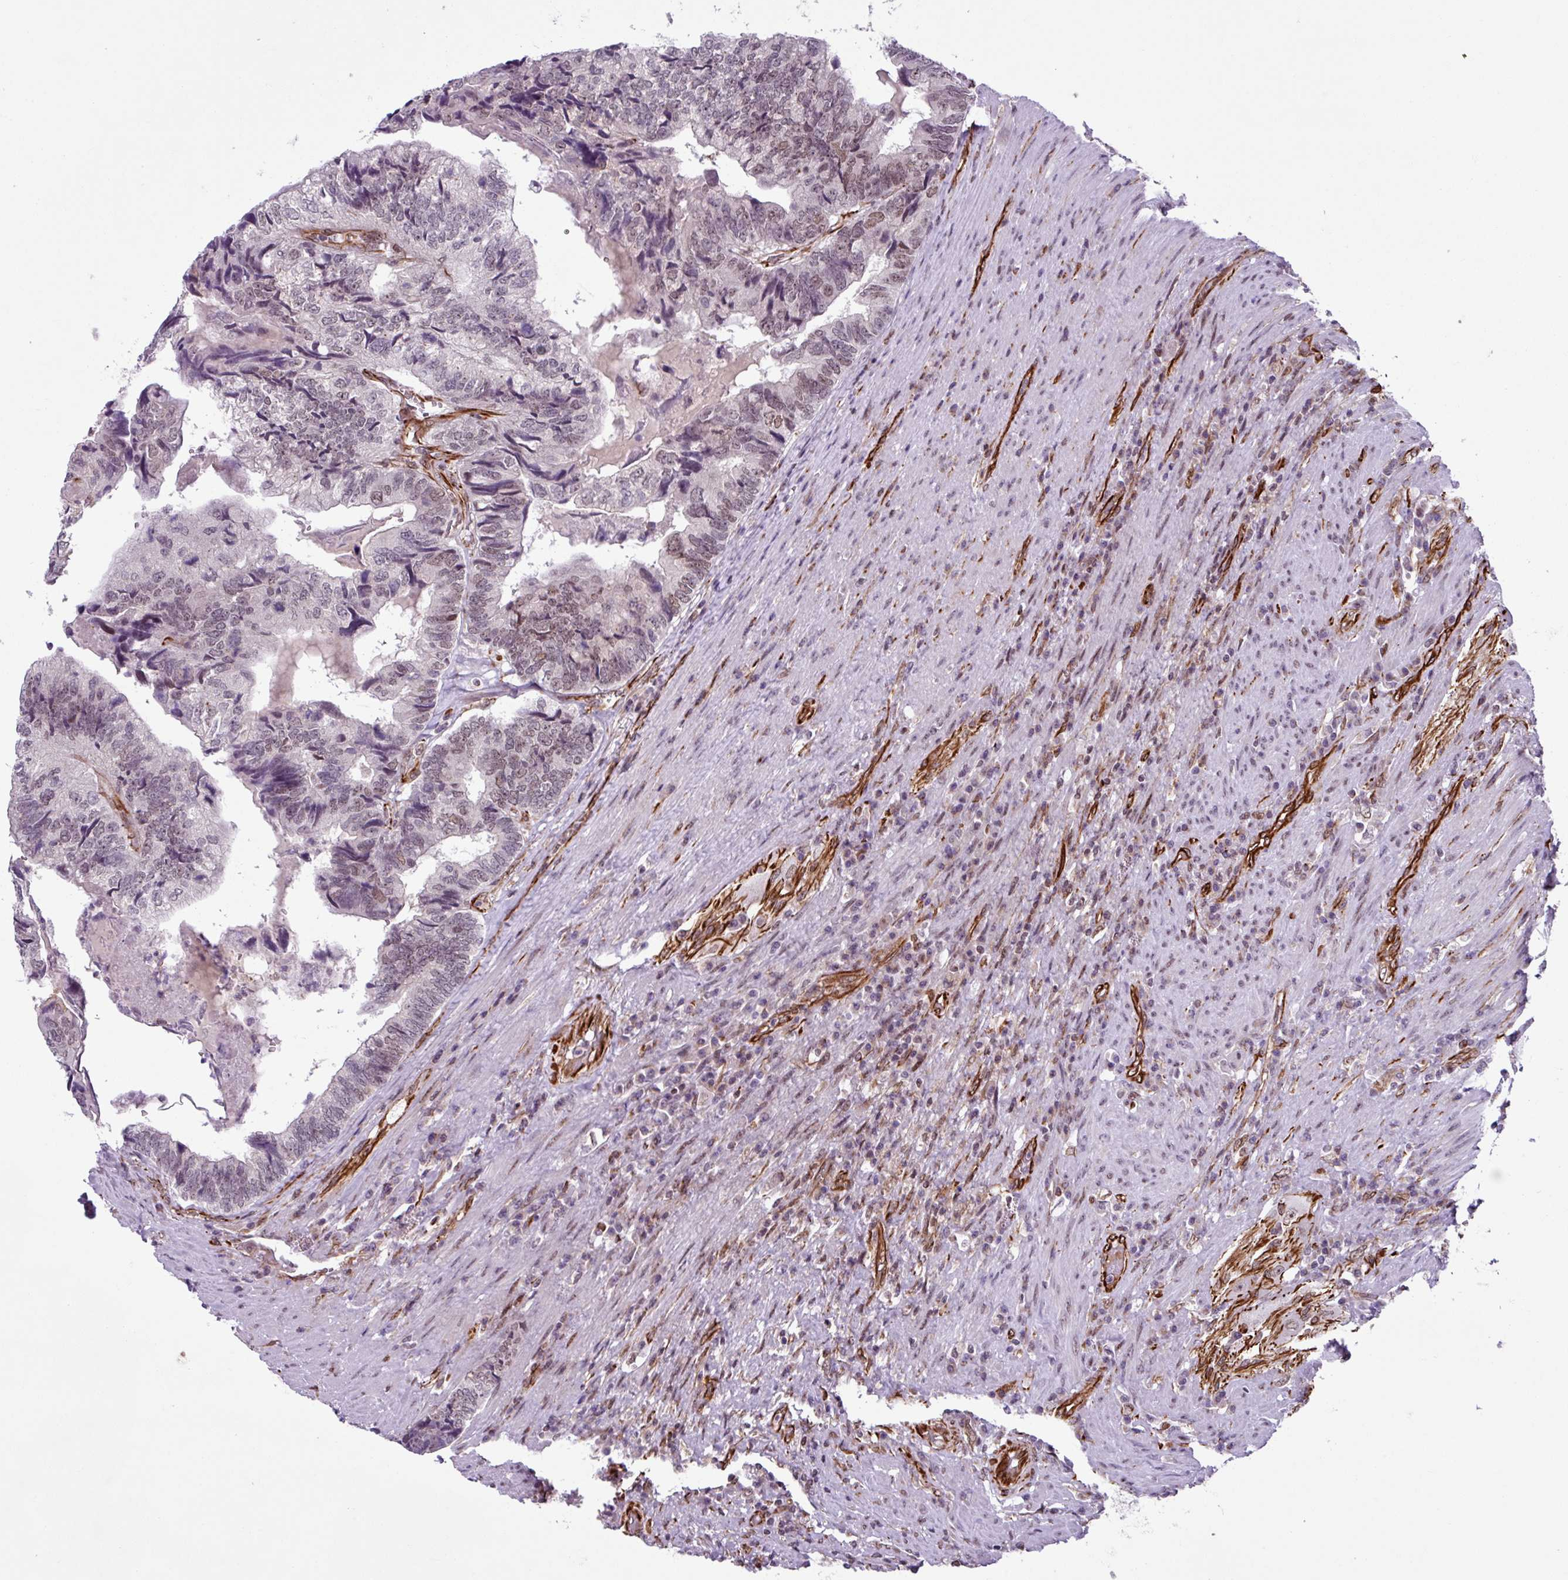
{"staining": {"intensity": "weak", "quantity": "<25%", "location": "nuclear"}, "tissue": "colorectal cancer", "cell_type": "Tumor cells", "image_type": "cancer", "snomed": [{"axis": "morphology", "description": "Adenocarcinoma, NOS"}, {"axis": "topography", "description": "Colon"}], "caption": "Tumor cells show no significant protein expression in colorectal cancer.", "gene": "CHD3", "patient": {"sex": "female", "age": 67}}